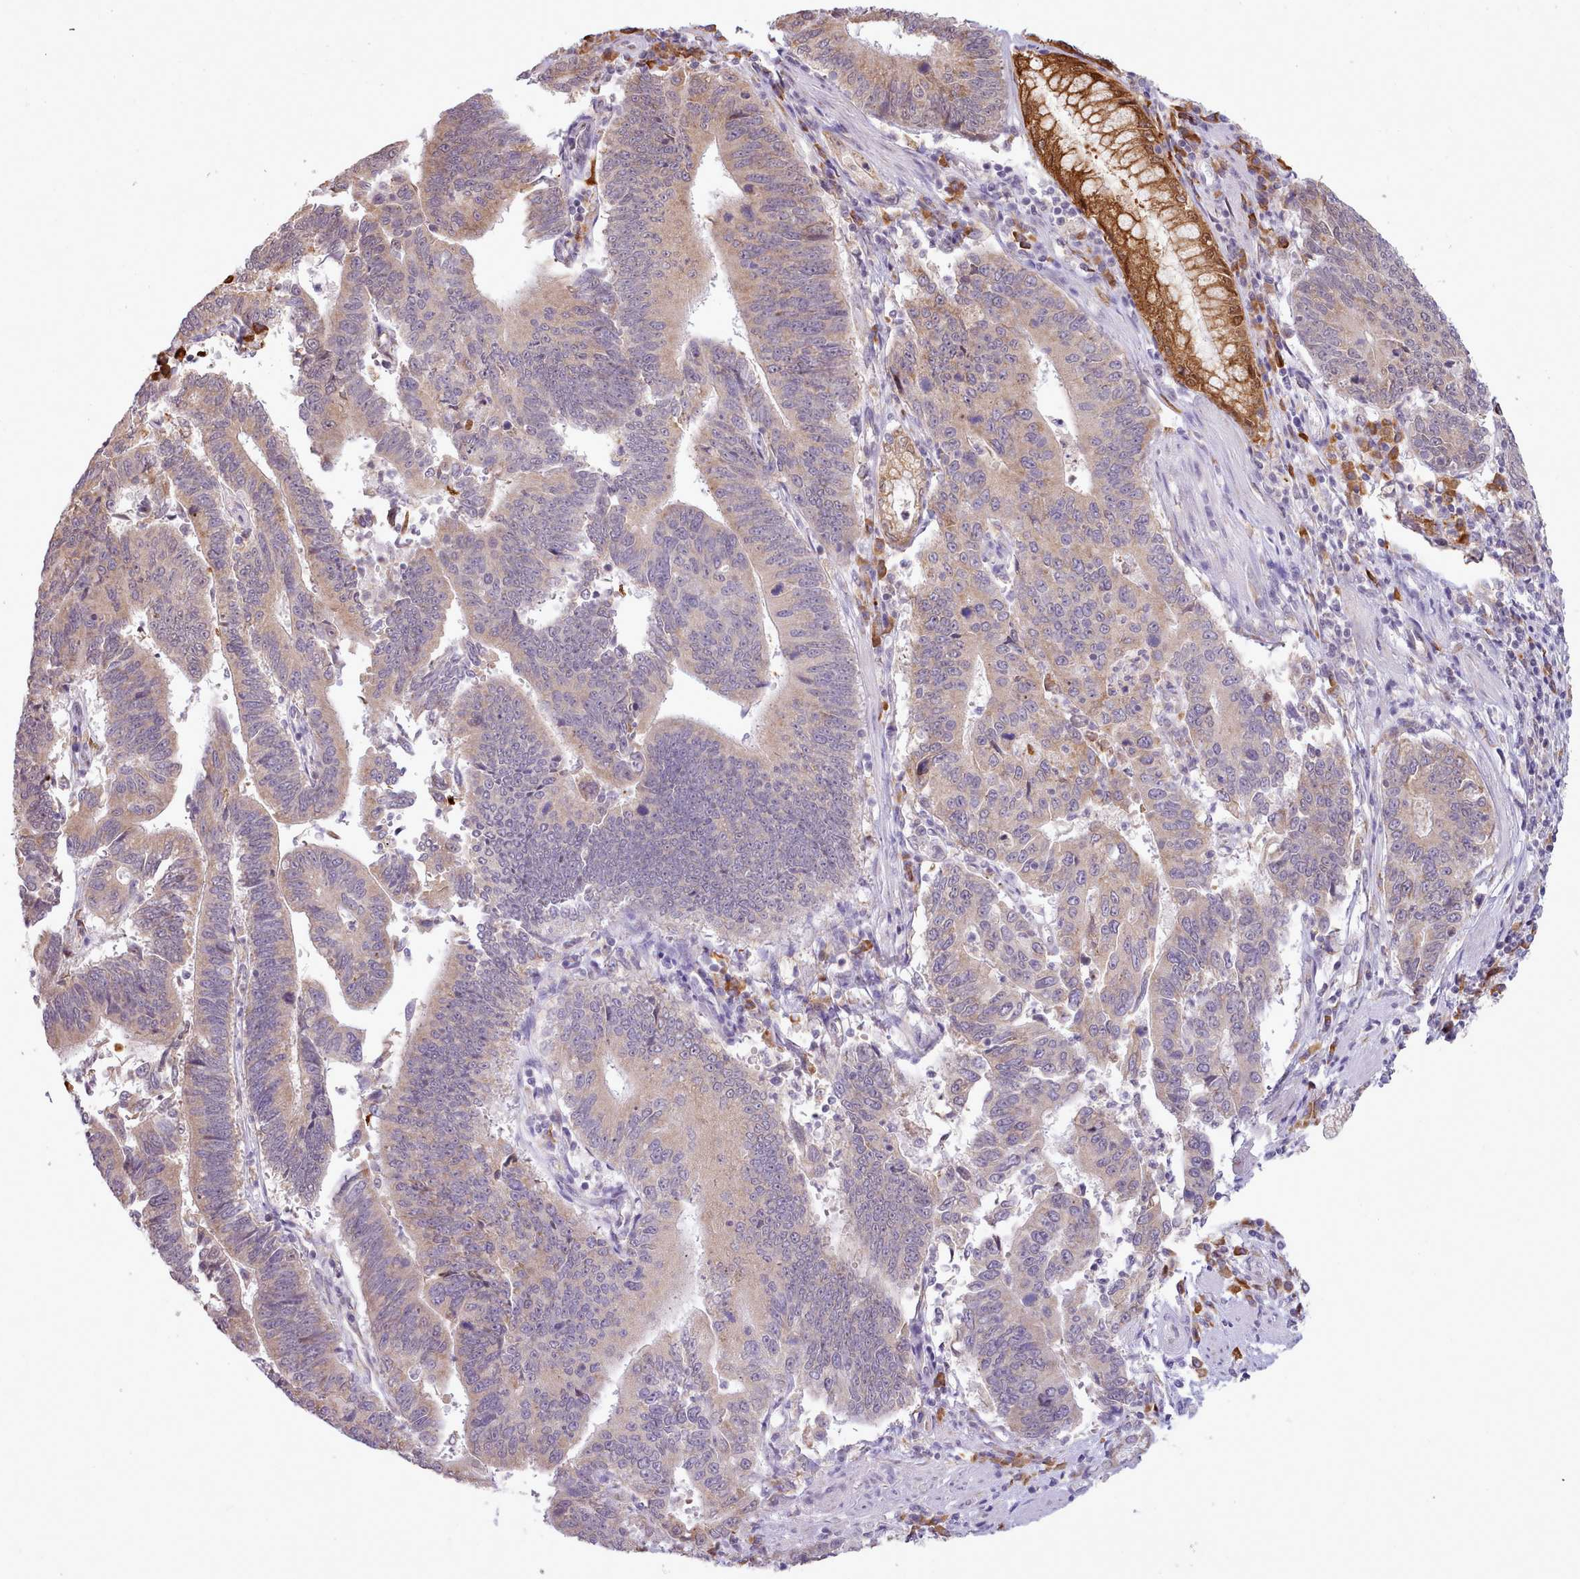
{"staining": {"intensity": "weak", "quantity": ">75%", "location": "cytoplasmic/membranous"}, "tissue": "stomach cancer", "cell_type": "Tumor cells", "image_type": "cancer", "snomed": [{"axis": "morphology", "description": "Adenocarcinoma, NOS"}, {"axis": "topography", "description": "Stomach"}], "caption": "High-power microscopy captured an immunohistochemistry photomicrograph of stomach adenocarcinoma, revealing weak cytoplasmic/membranous staining in approximately >75% of tumor cells.", "gene": "SEC61B", "patient": {"sex": "male", "age": 59}}